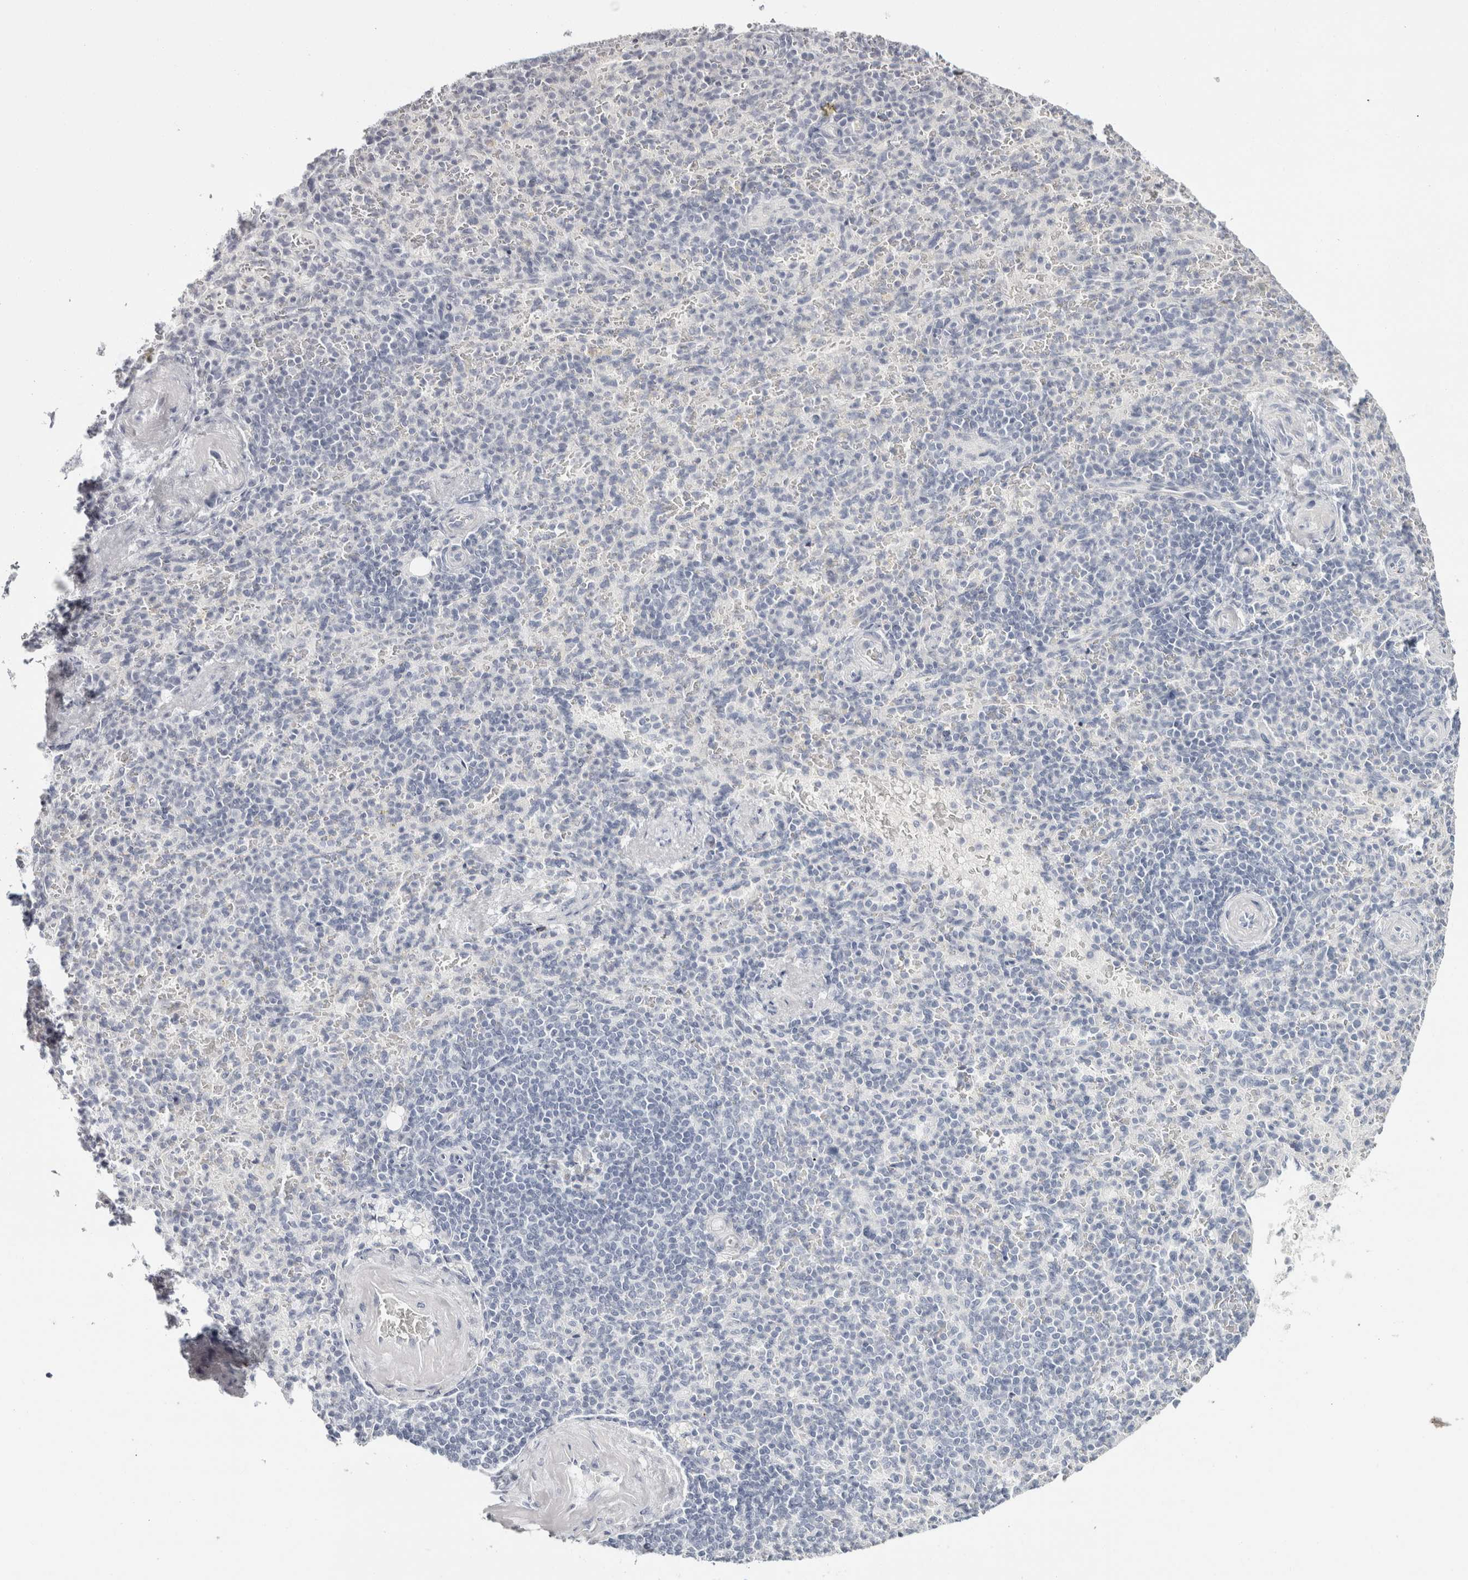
{"staining": {"intensity": "negative", "quantity": "none", "location": "none"}, "tissue": "spleen", "cell_type": "Cells in red pulp", "image_type": "normal", "snomed": [{"axis": "morphology", "description": "Normal tissue, NOS"}, {"axis": "topography", "description": "Spleen"}], "caption": "This is a histopathology image of IHC staining of unremarkable spleen, which shows no staining in cells in red pulp. (Immunohistochemistry, brightfield microscopy, high magnification).", "gene": "RPH3AL", "patient": {"sex": "female", "age": 74}}